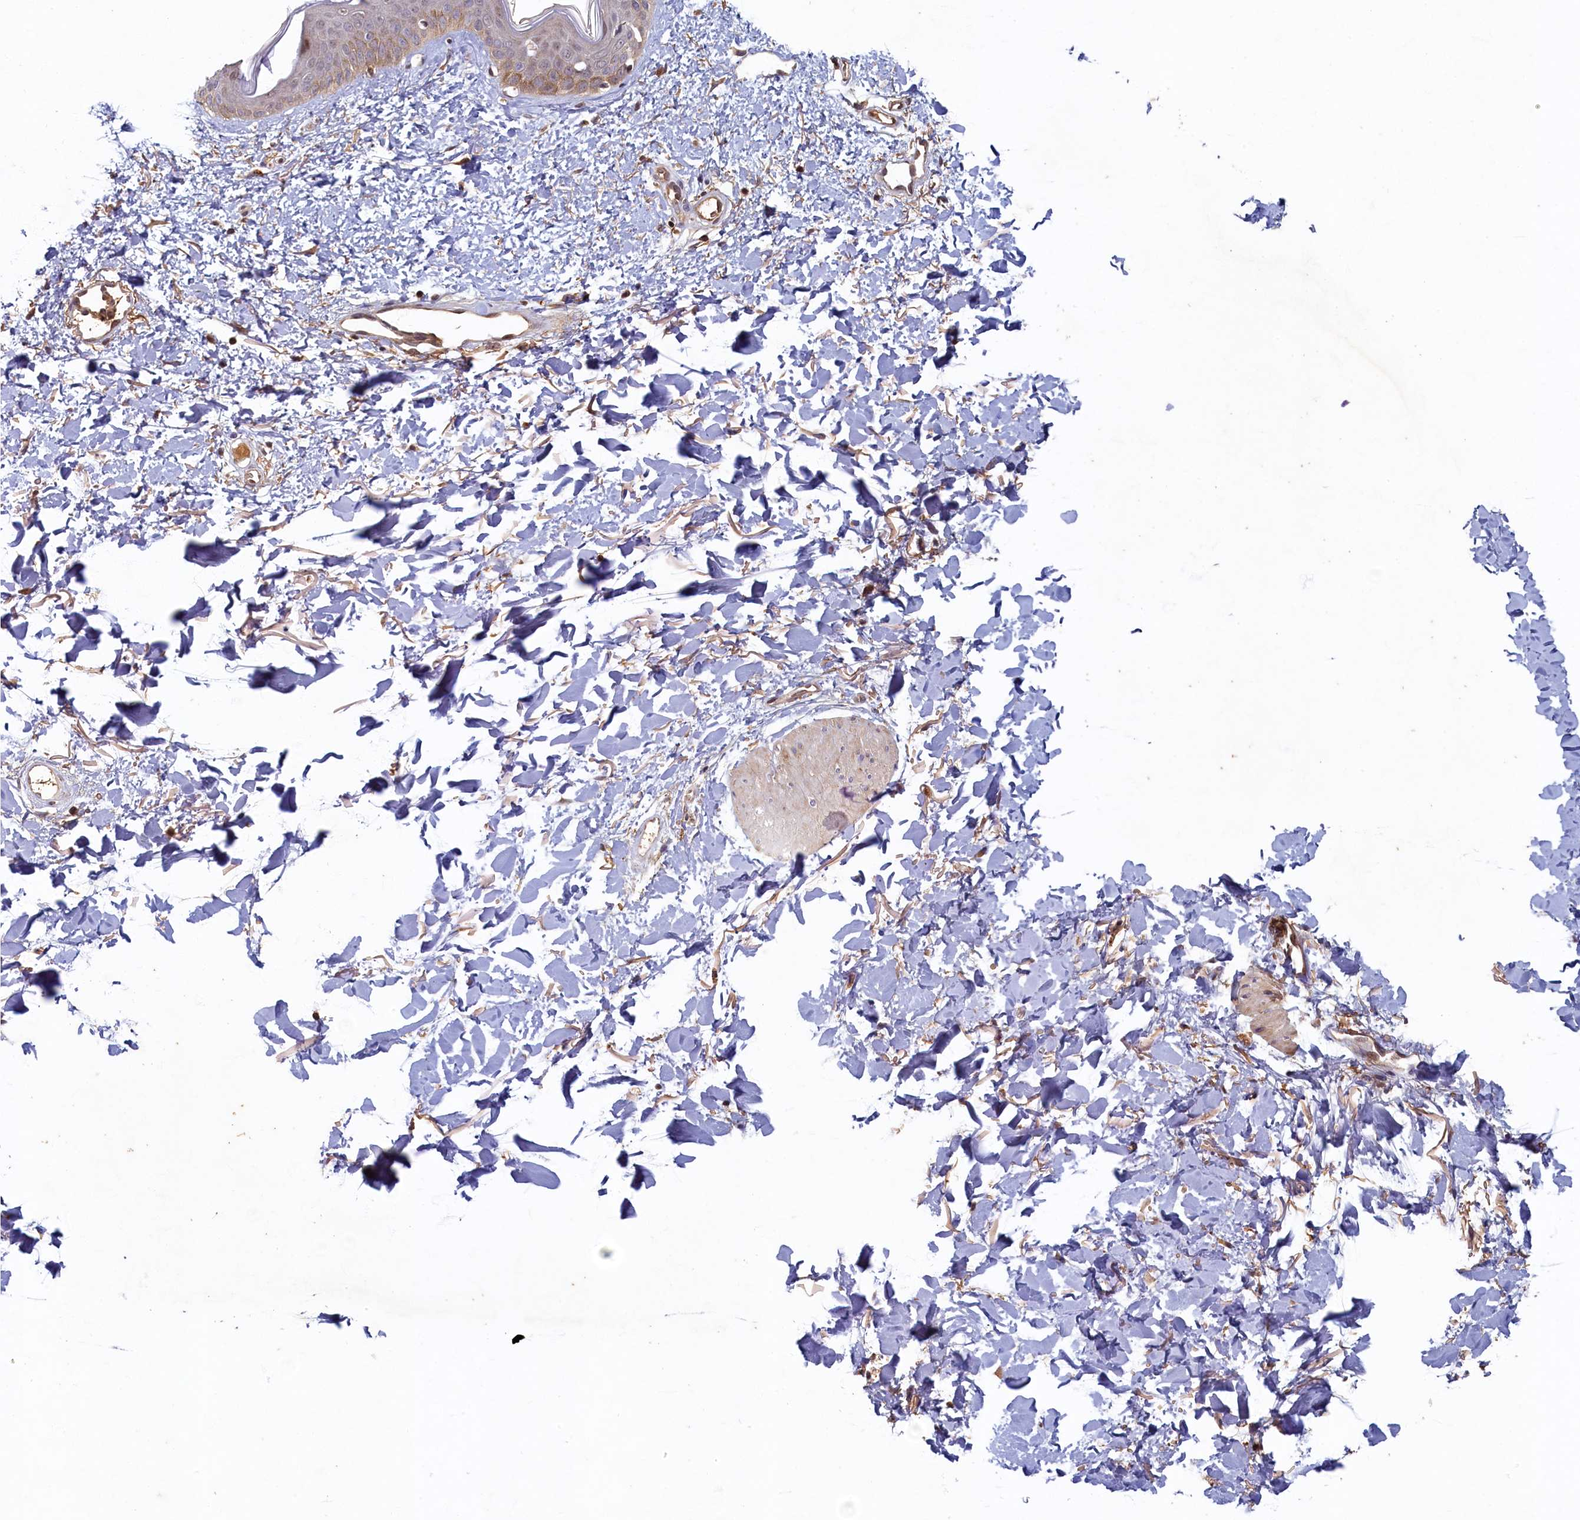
{"staining": {"intensity": "moderate", "quantity": ">75%", "location": "cytoplasmic/membranous"}, "tissue": "skin", "cell_type": "Fibroblasts", "image_type": "normal", "snomed": [{"axis": "morphology", "description": "Normal tissue, NOS"}, {"axis": "topography", "description": "Skin"}], "caption": "An image of human skin stained for a protein shows moderate cytoplasmic/membranous brown staining in fibroblasts. Nuclei are stained in blue.", "gene": "LCMT2", "patient": {"sex": "female", "age": 58}}